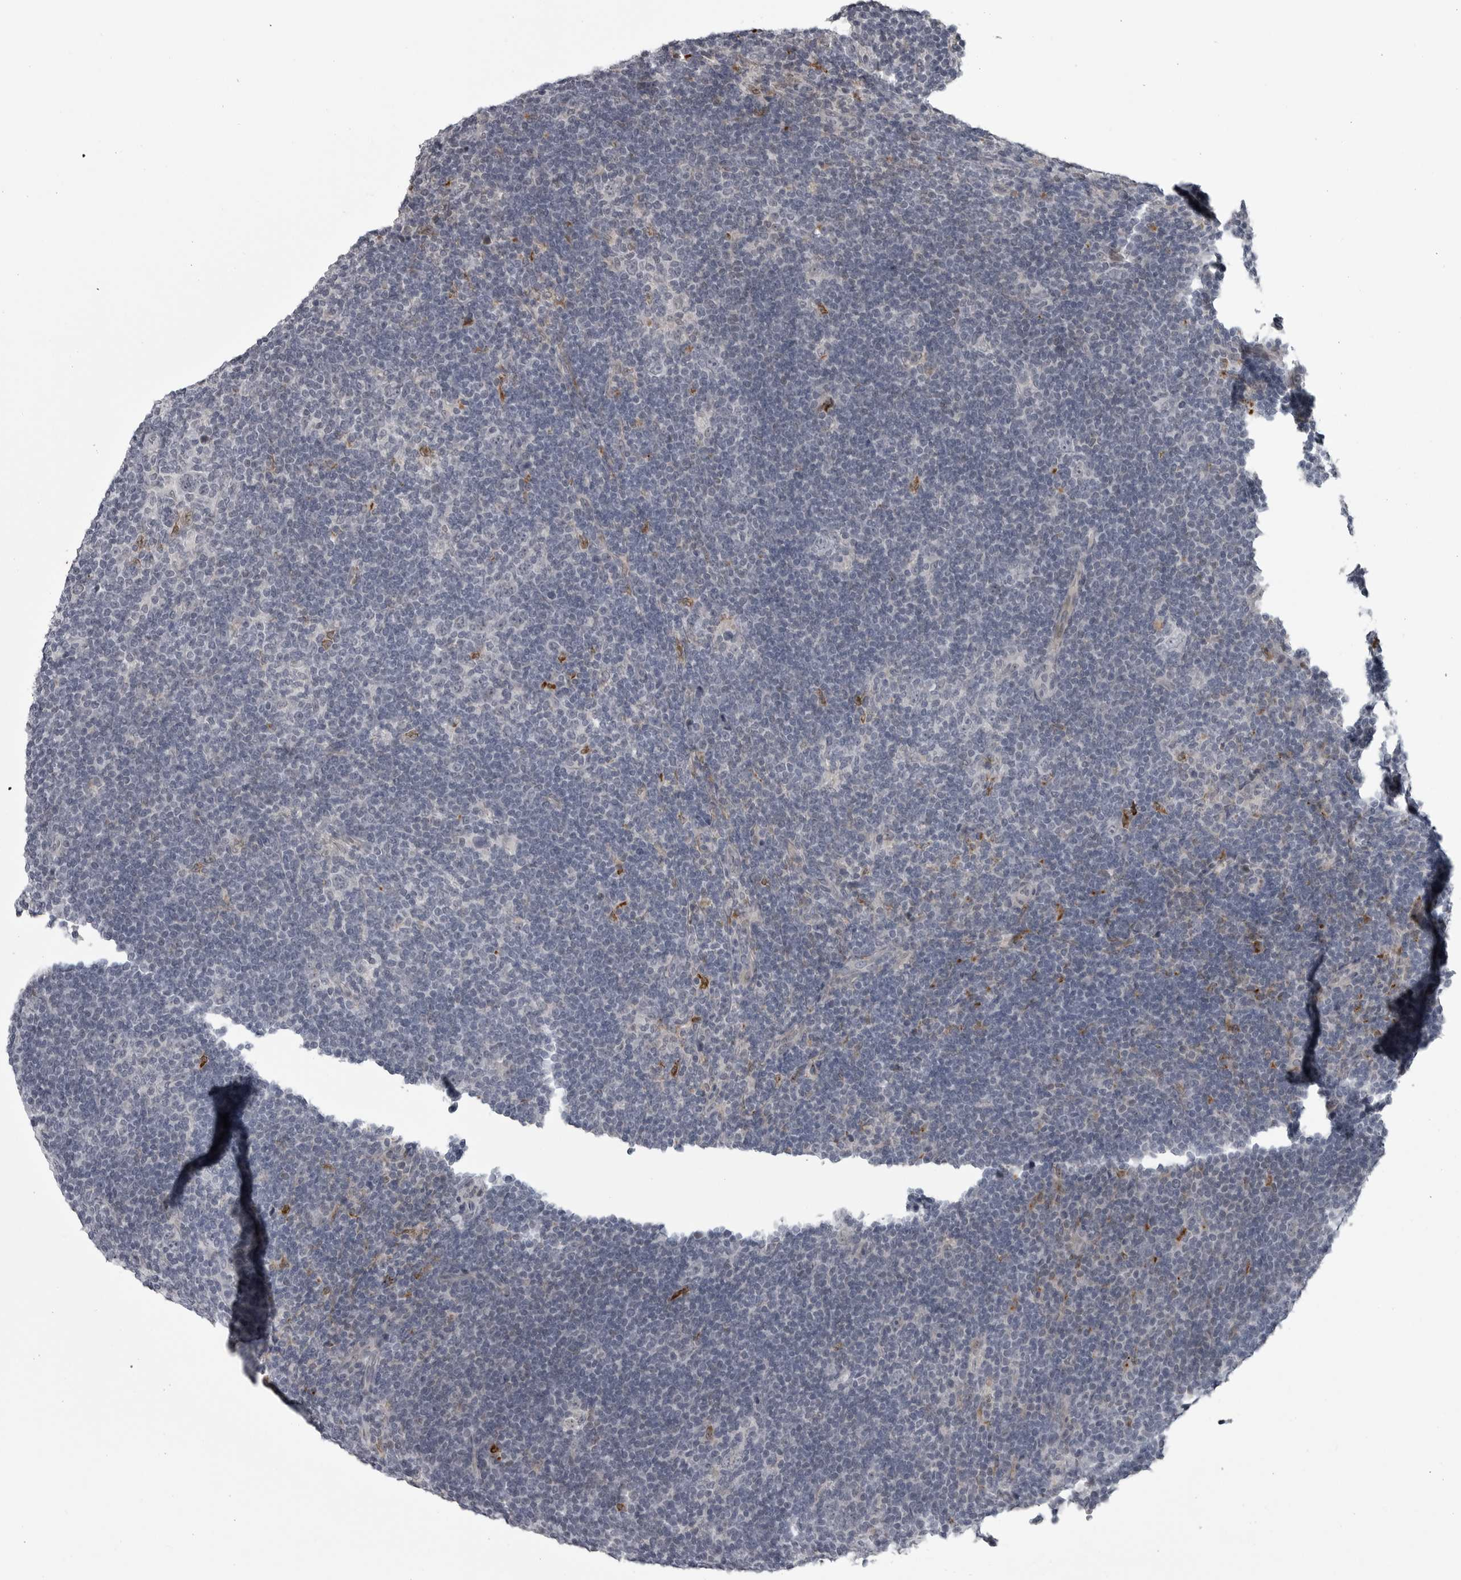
{"staining": {"intensity": "negative", "quantity": "none", "location": "none"}, "tissue": "lymphoma", "cell_type": "Tumor cells", "image_type": "cancer", "snomed": [{"axis": "morphology", "description": "Hodgkin's disease, NOS"}, {"axis": "topography", "description": "Lymph node"}], "caption": "Immunohistochemistry (IHC) of lymphoma demonstrates no expression in tumor cells.", "gene": "LYSMD1", "patient": {"sex": "female", "age": 57}}